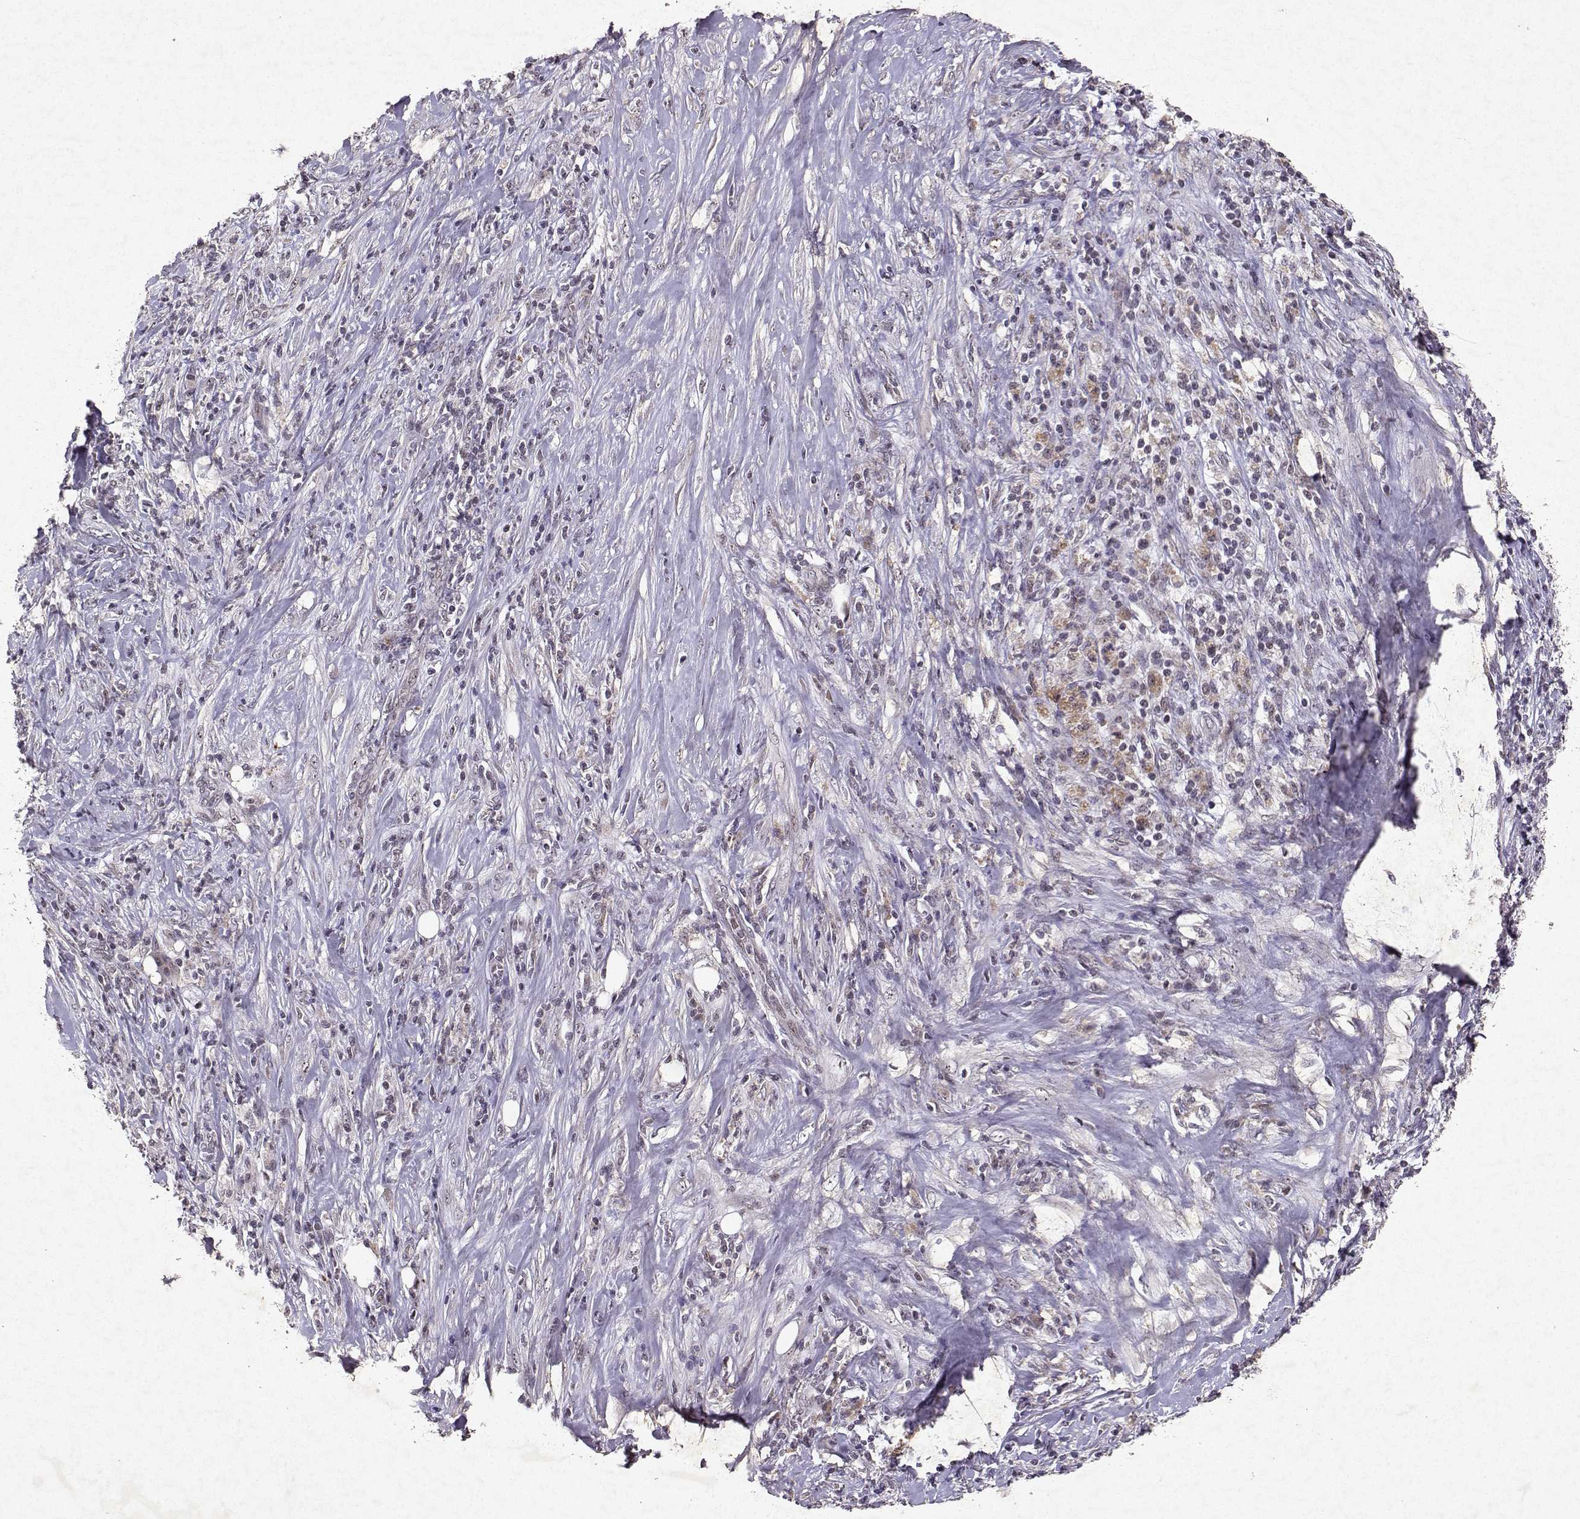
{"staining": {"intensity": "negative", "quantity": "none", "location": "none"}, "tissue": "pancreatic cancer", "cell_type": "Tumor cells", "image_type": "cancer", "snomed": [{"axis": "morphology", "description": "Adenocarcinoma, NOS"}, {"axis": "topography", "description": "Pancreas"}], "caption": "Immunohistochemistry (IHC) image of neoplastic tissue: human adenocarcinoma (pancreatic) stained with DAB exhibits no significant protein expression in tumor cells. (DAB immunohistochemistry (IHC), high magnification).", "gene": "DDX56", "patient": {"sex": "male", "age": 57}}